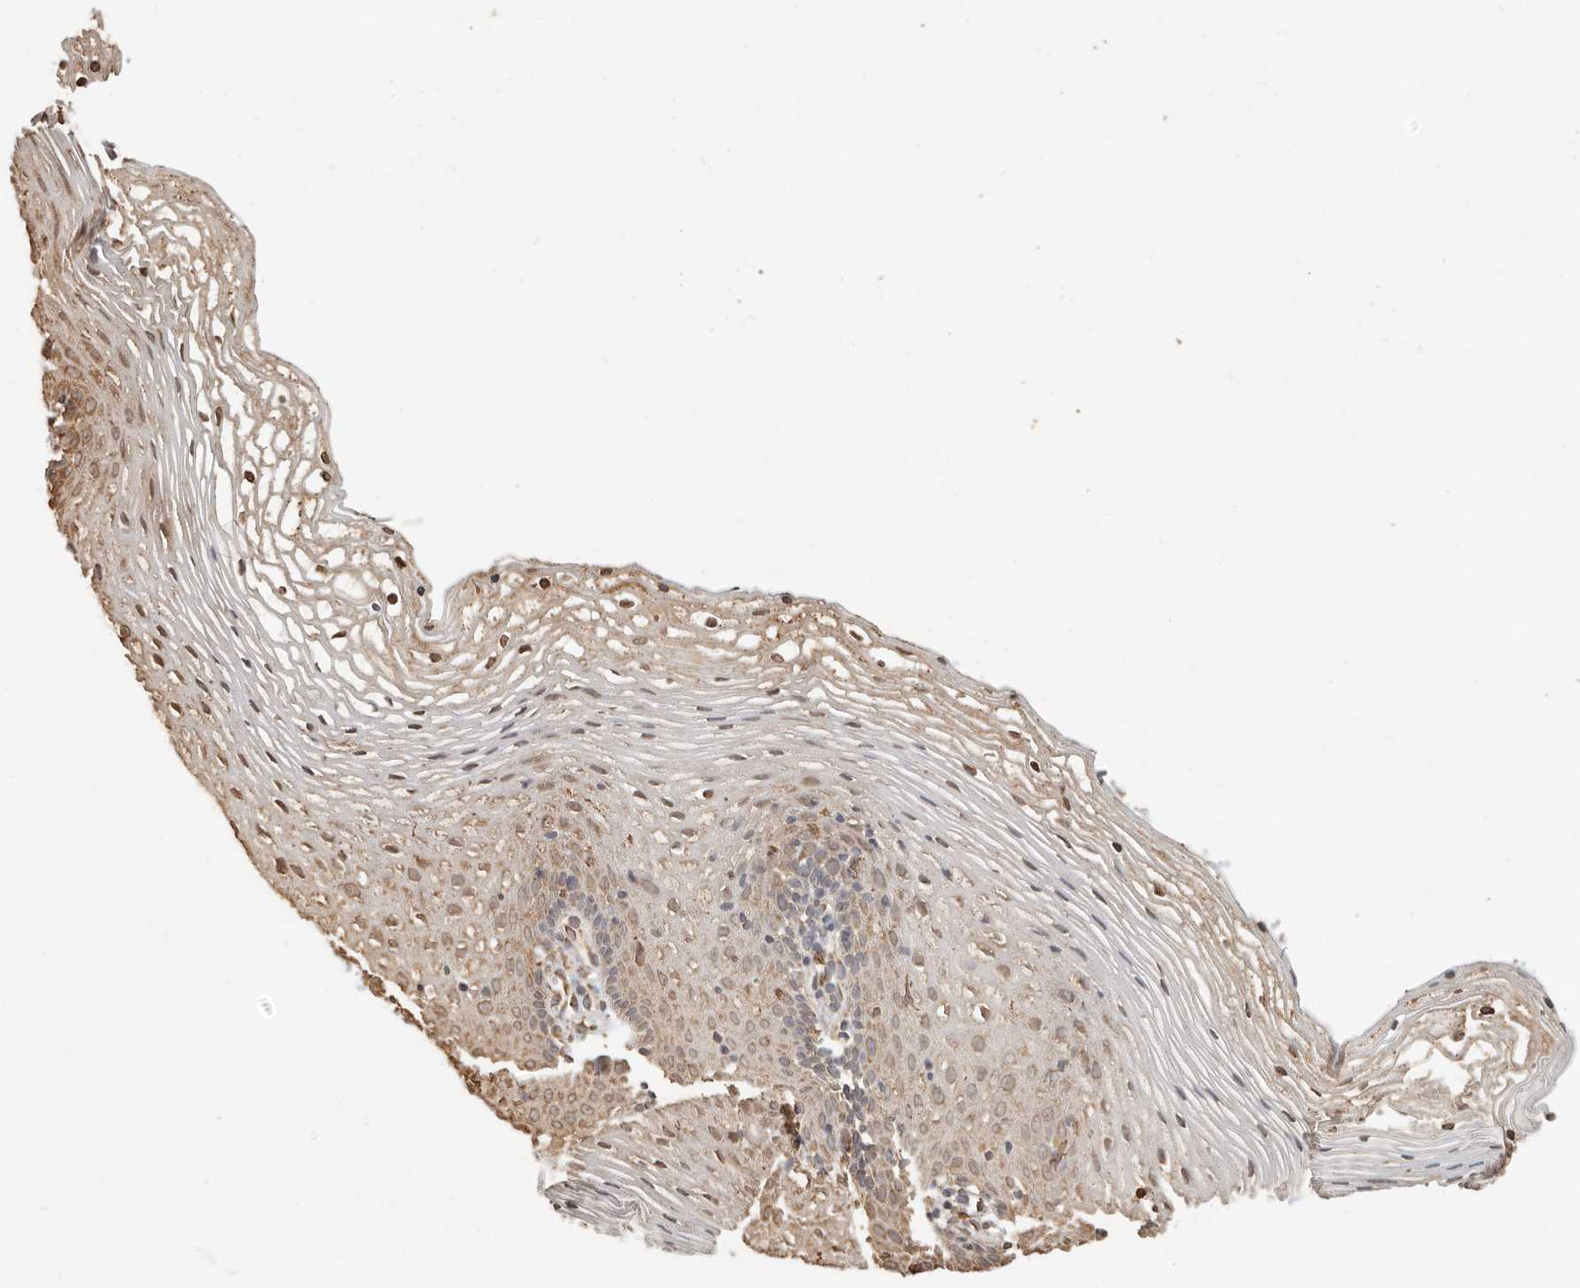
{"staining": {"intensity": "moderate", "quantity": ">75%", "location": "cytoplasmic/membranous"}, "tissue": "vagina", "cell_type": "Squamous epithelial cells", "image_type": "normal", "snomed": [{"axis": "morphology", "description": "Normal tissue, NOS"}, {"axis": "topography", "description": "Vagina"}], "caption": "Protein expression analysis of benign human vagina reveals moderate cytoplasmic/membranous staining in about >75% of squamous epithelial cells.", "gene": "ARHGEF10L", "patient": {"sex": "female", "age": 32}}